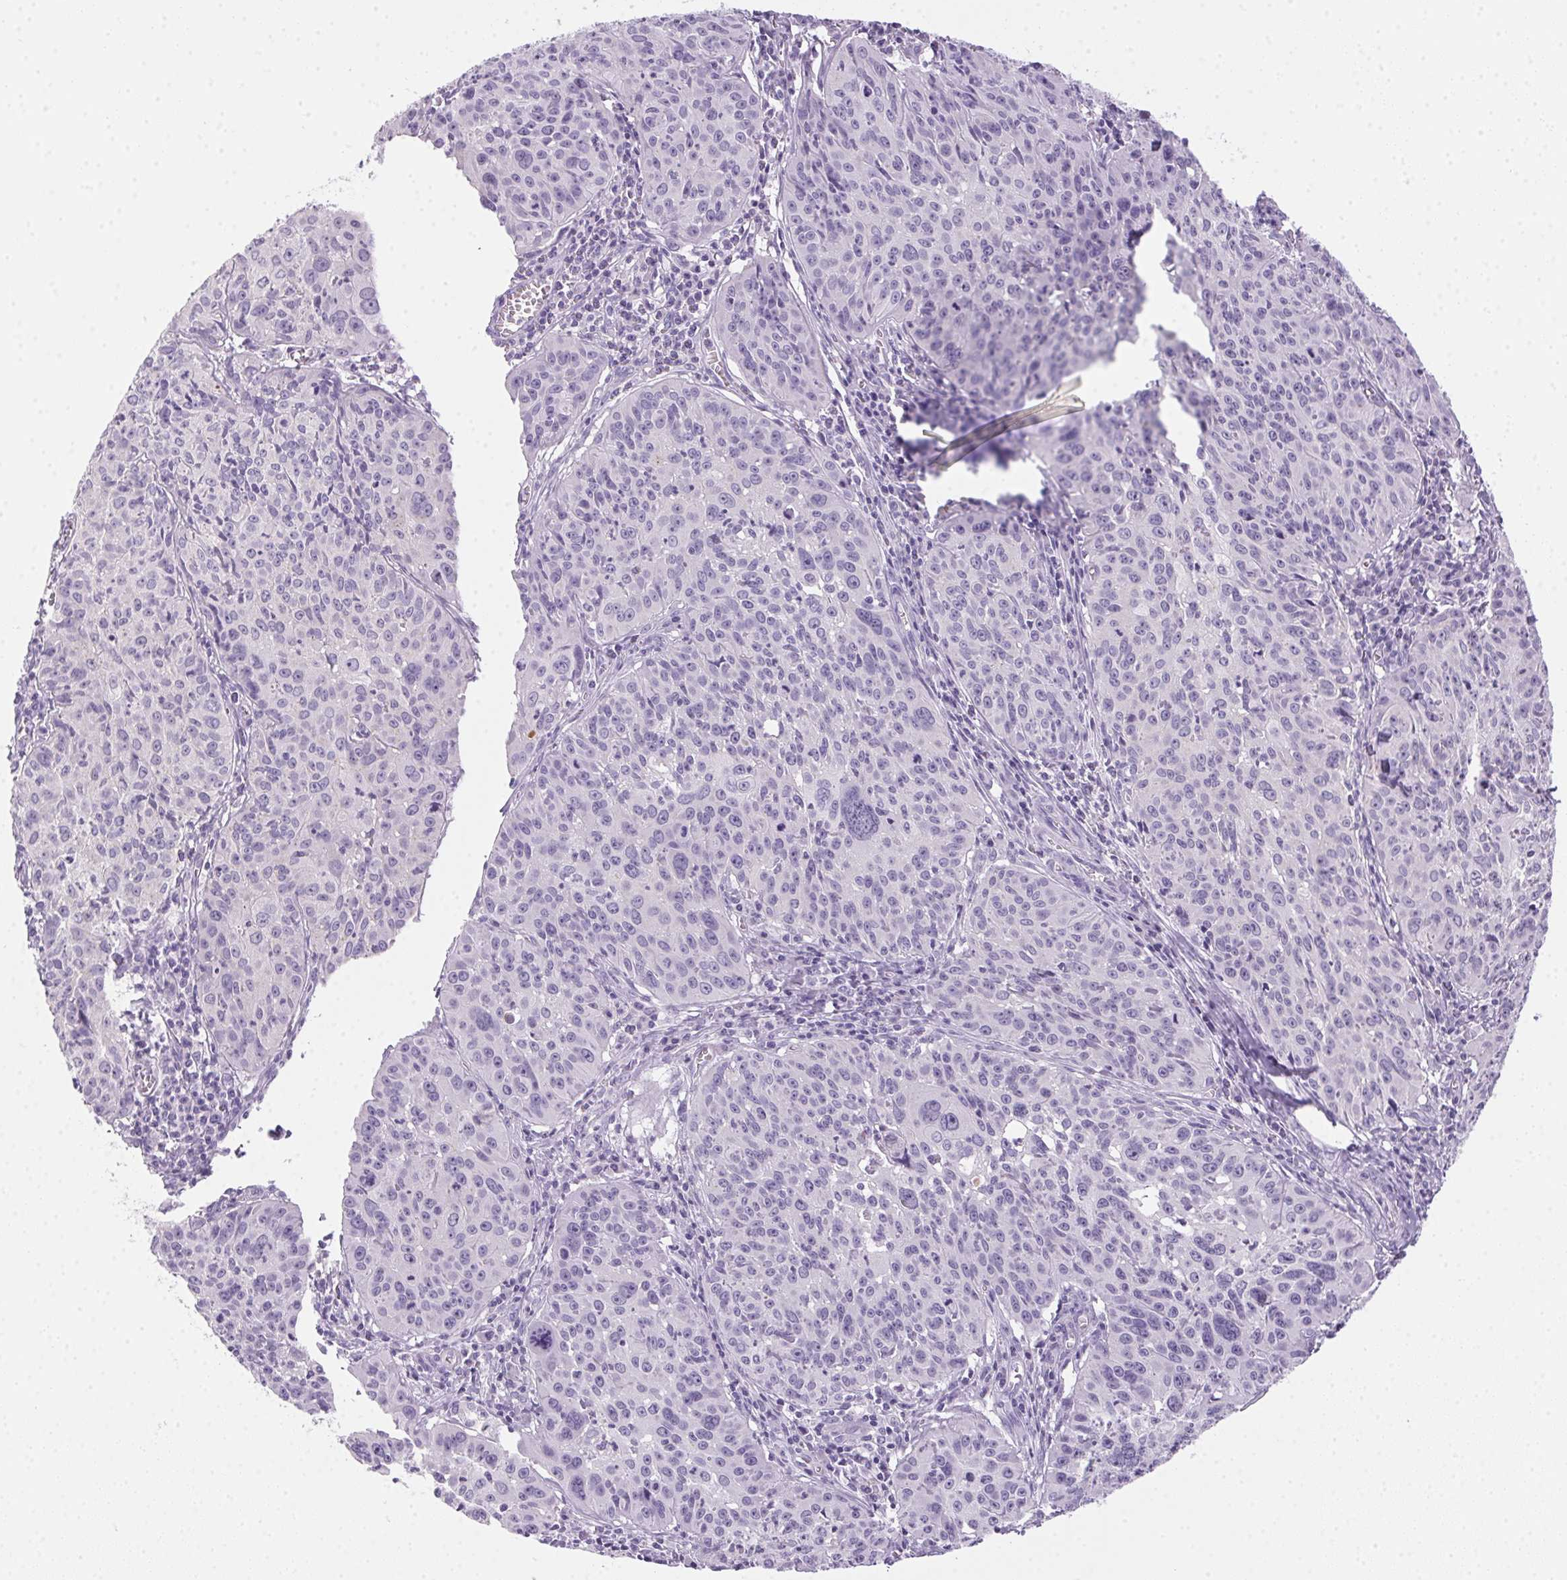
{"staining": {"intensity": "negative", "quantity": "none", "location": "none"}, "tissue": "cervical cancer", "cell_type": "Tumor cells", "image_type": "cancer", "snomed": [{"axis": "morphology", "description": "Squamous cell carcinoma, NOS"}, {"axis": "topography", "description": "Cervix"}], "caption": "IHC histopathology image of squamous cell carcinoma (cervical) stained for a protein (brown), which shows no expression in tumor cells.", "gene": "POPDC2", "patient": {"sex": "female", "age": 31}}